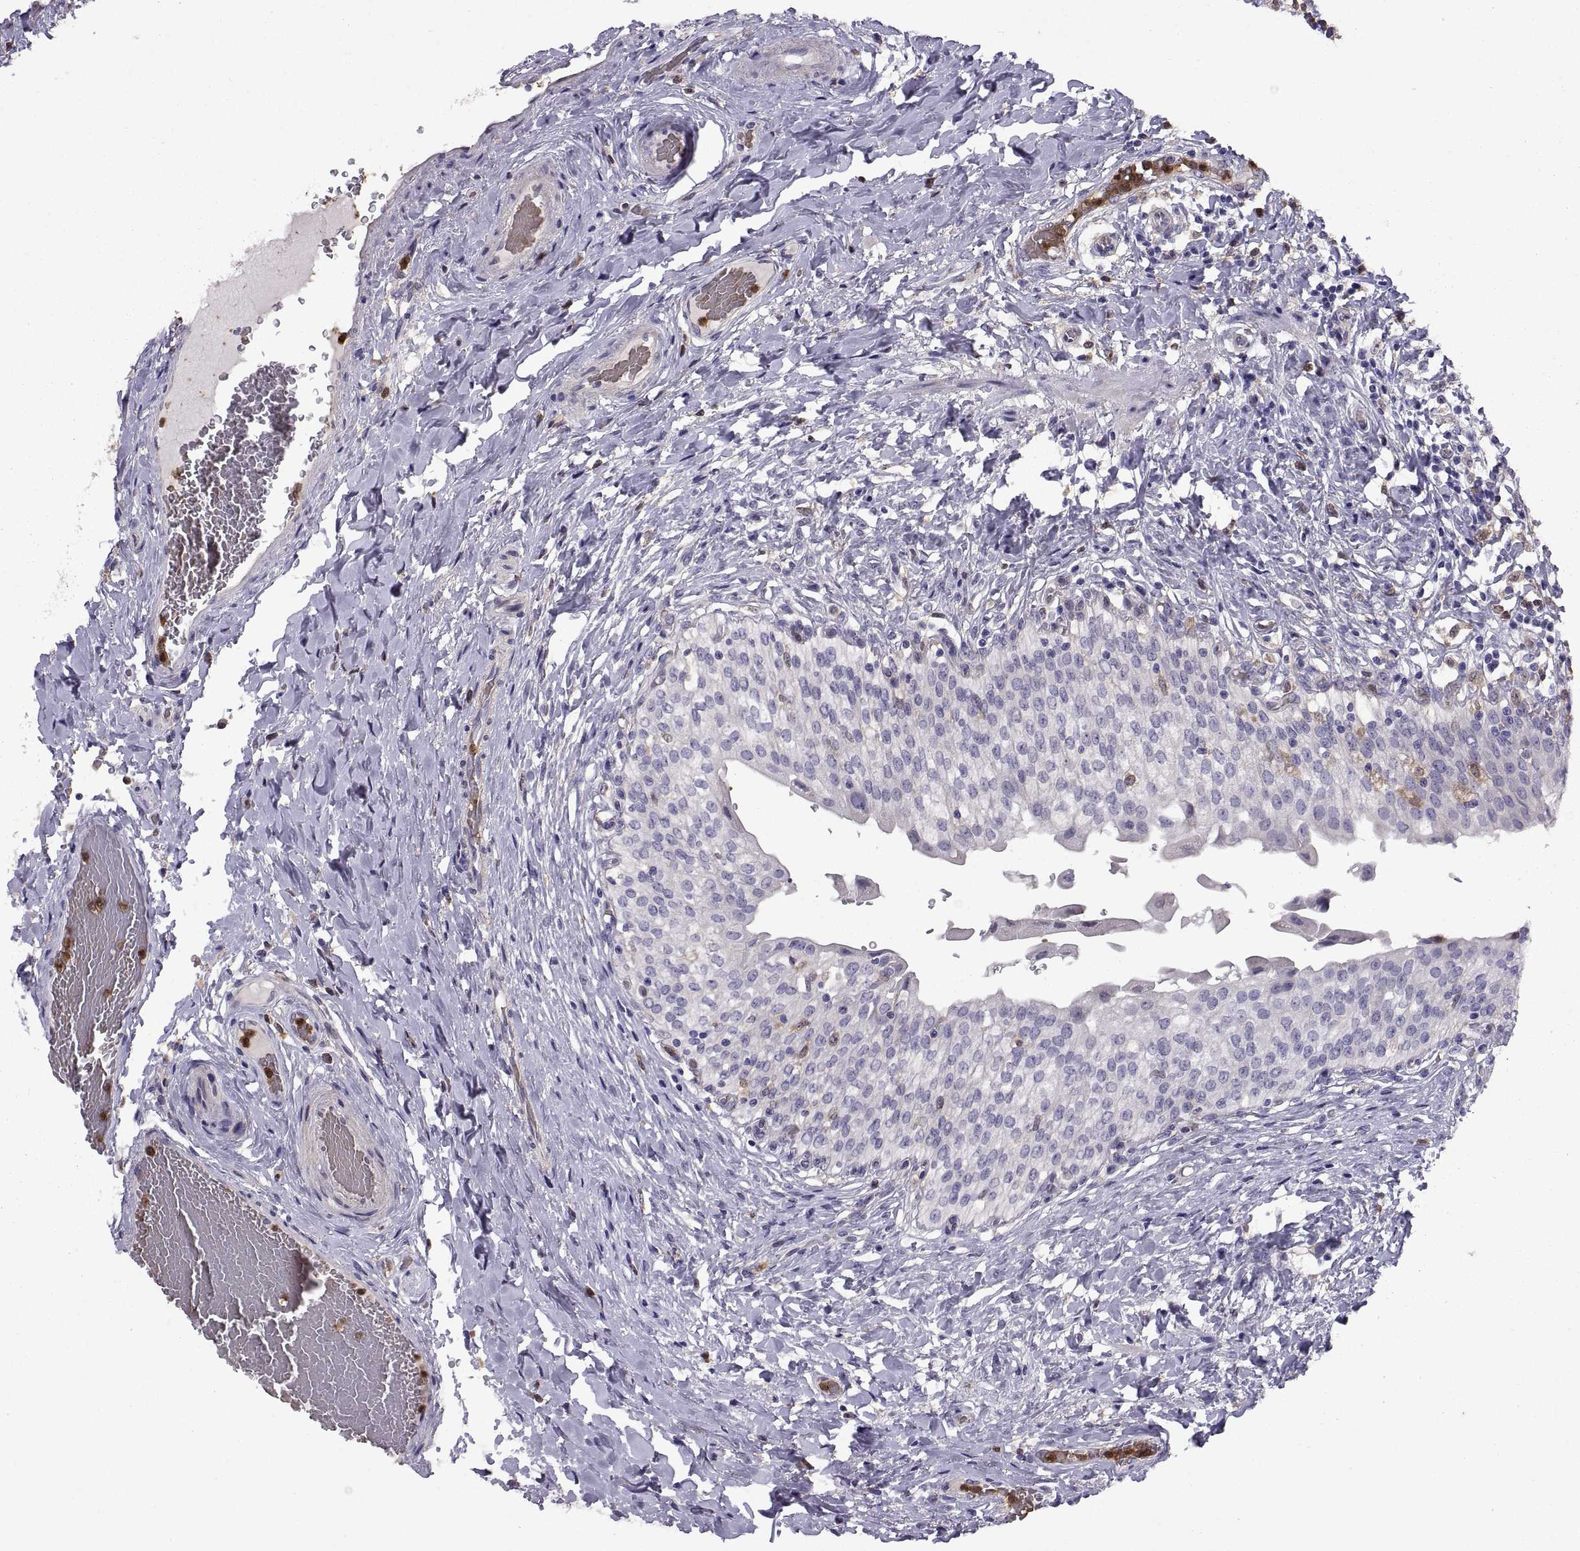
{"staining": {"intensity": "negative", "quantity": "none", "location": "none"}, "tissue": "urinary bladder", "cell_type": "Urothelial cells", "image_type": "normal", "snomed": [{"axis": "morphology", "description": "Normal tissue, NOS"}, {"axis": "morphology", "description": "Inflammation, NOS"}, {"axis": "topography", "description": "Urinary bladder"}], "caption": "Immunohistochemistry image of benign urinary bladder: urinary bladder stained with DAB (3,3'-diaminobenzidine) reveals no significant protein positivity in urothelial cells. The staining is performed using DAB brown chromogen with nuclei counter-stained in using hematoxylin.", "gene": "DOK3", "patient": {"sex": "male", "age": 64}}